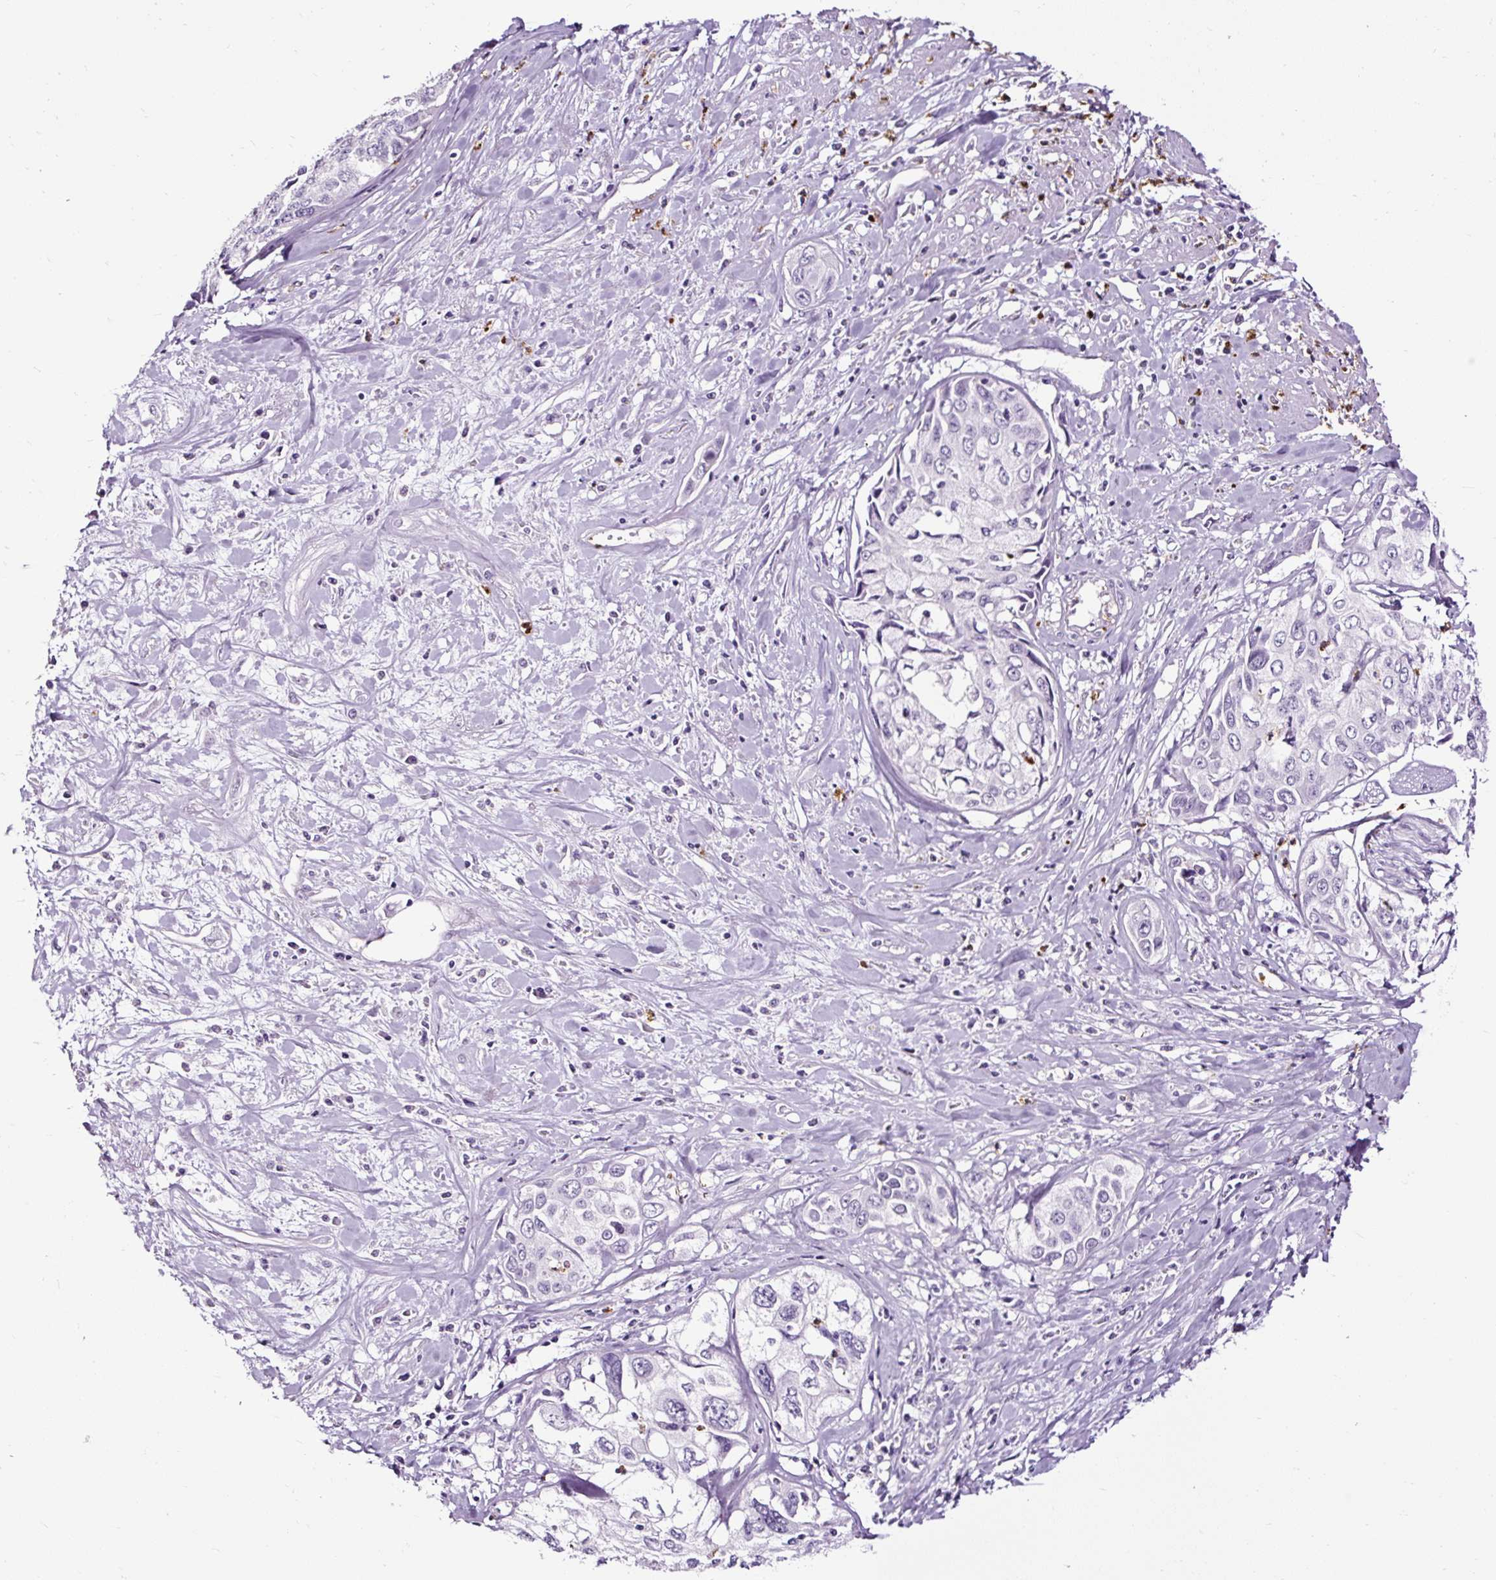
{"staining": {"intensity": "negative", "quantity": "none", "location": "none"}, "tissue": "cervical cancer", "cell_type": "Tumor cells", "image_type": "cancer", "snomed": [{"axis": "morphology", "description": "Squamous cell carcinoma, NOS"}, {"axis": "topography", "description": "Cervix"}], "caption": "Squamous cell carcinoma (cervical) was stained to show a protein in brown. There is no significant staining in tumor cells.", "gene": "SLC7A8", "patient": {"sex": "female", "age": 31}}